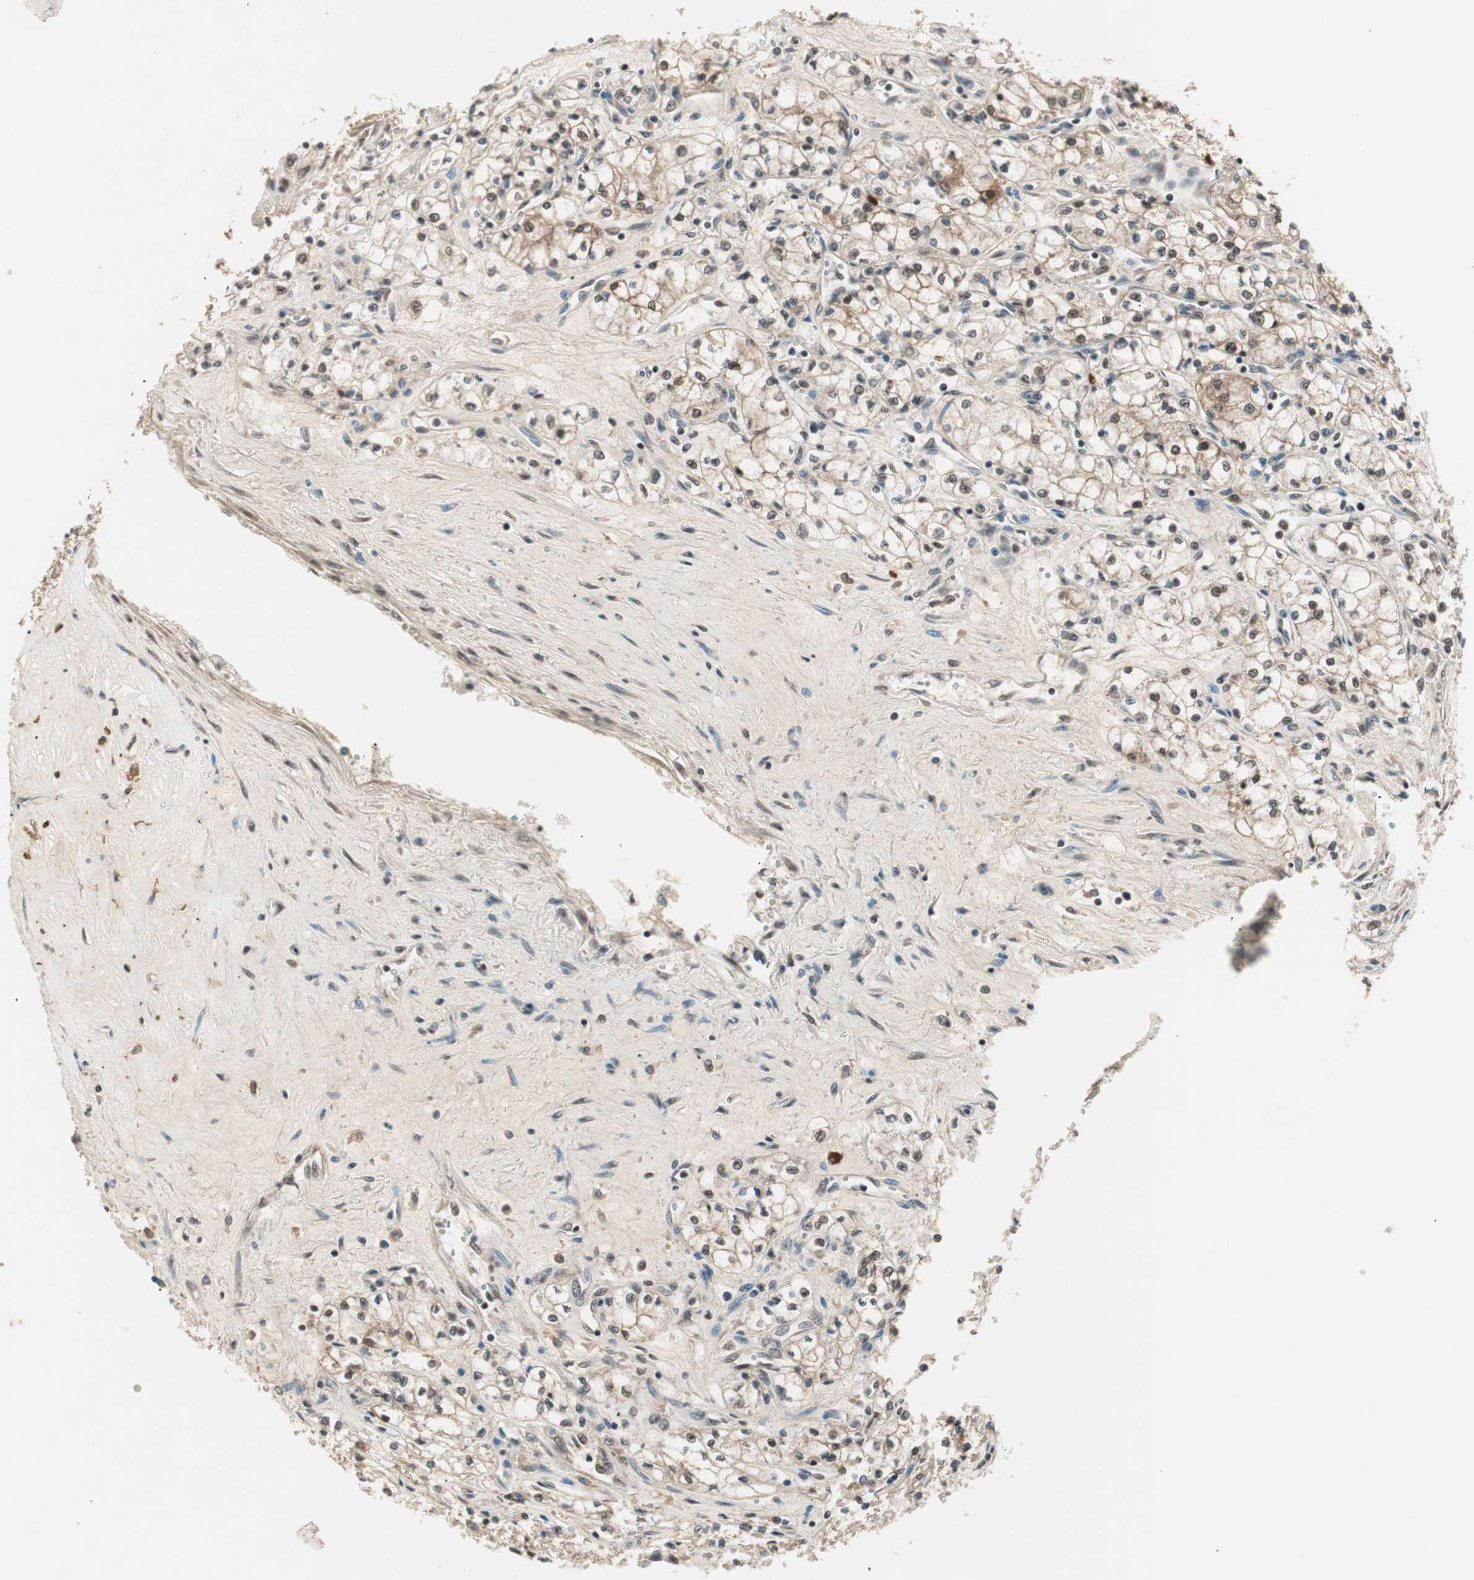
{"staining": {"intensity": "weak", "quantity": "25%-75%", "location": "cytoplasmic/membranous"}, "tissue": "renal cancer", "cell_type": "Tumor cells", "image_type": "cancer", "snomed": [{"axis": "morphology", "description": "Normal tissue, NOS"}, {"axis": "morphology", "description": "Adenocarcinoma, NOS"}, {"axis": "topography", "description": "Kidney"}], "caption": "Immunohistochemical staining of human renal cancer reveals low levels of weak cytoplasmic/membranous protein expression in approximately 25%-75% of tumor cells.", "gene": "NFRKB", "patient": {"sex": "male", "age": 59}}